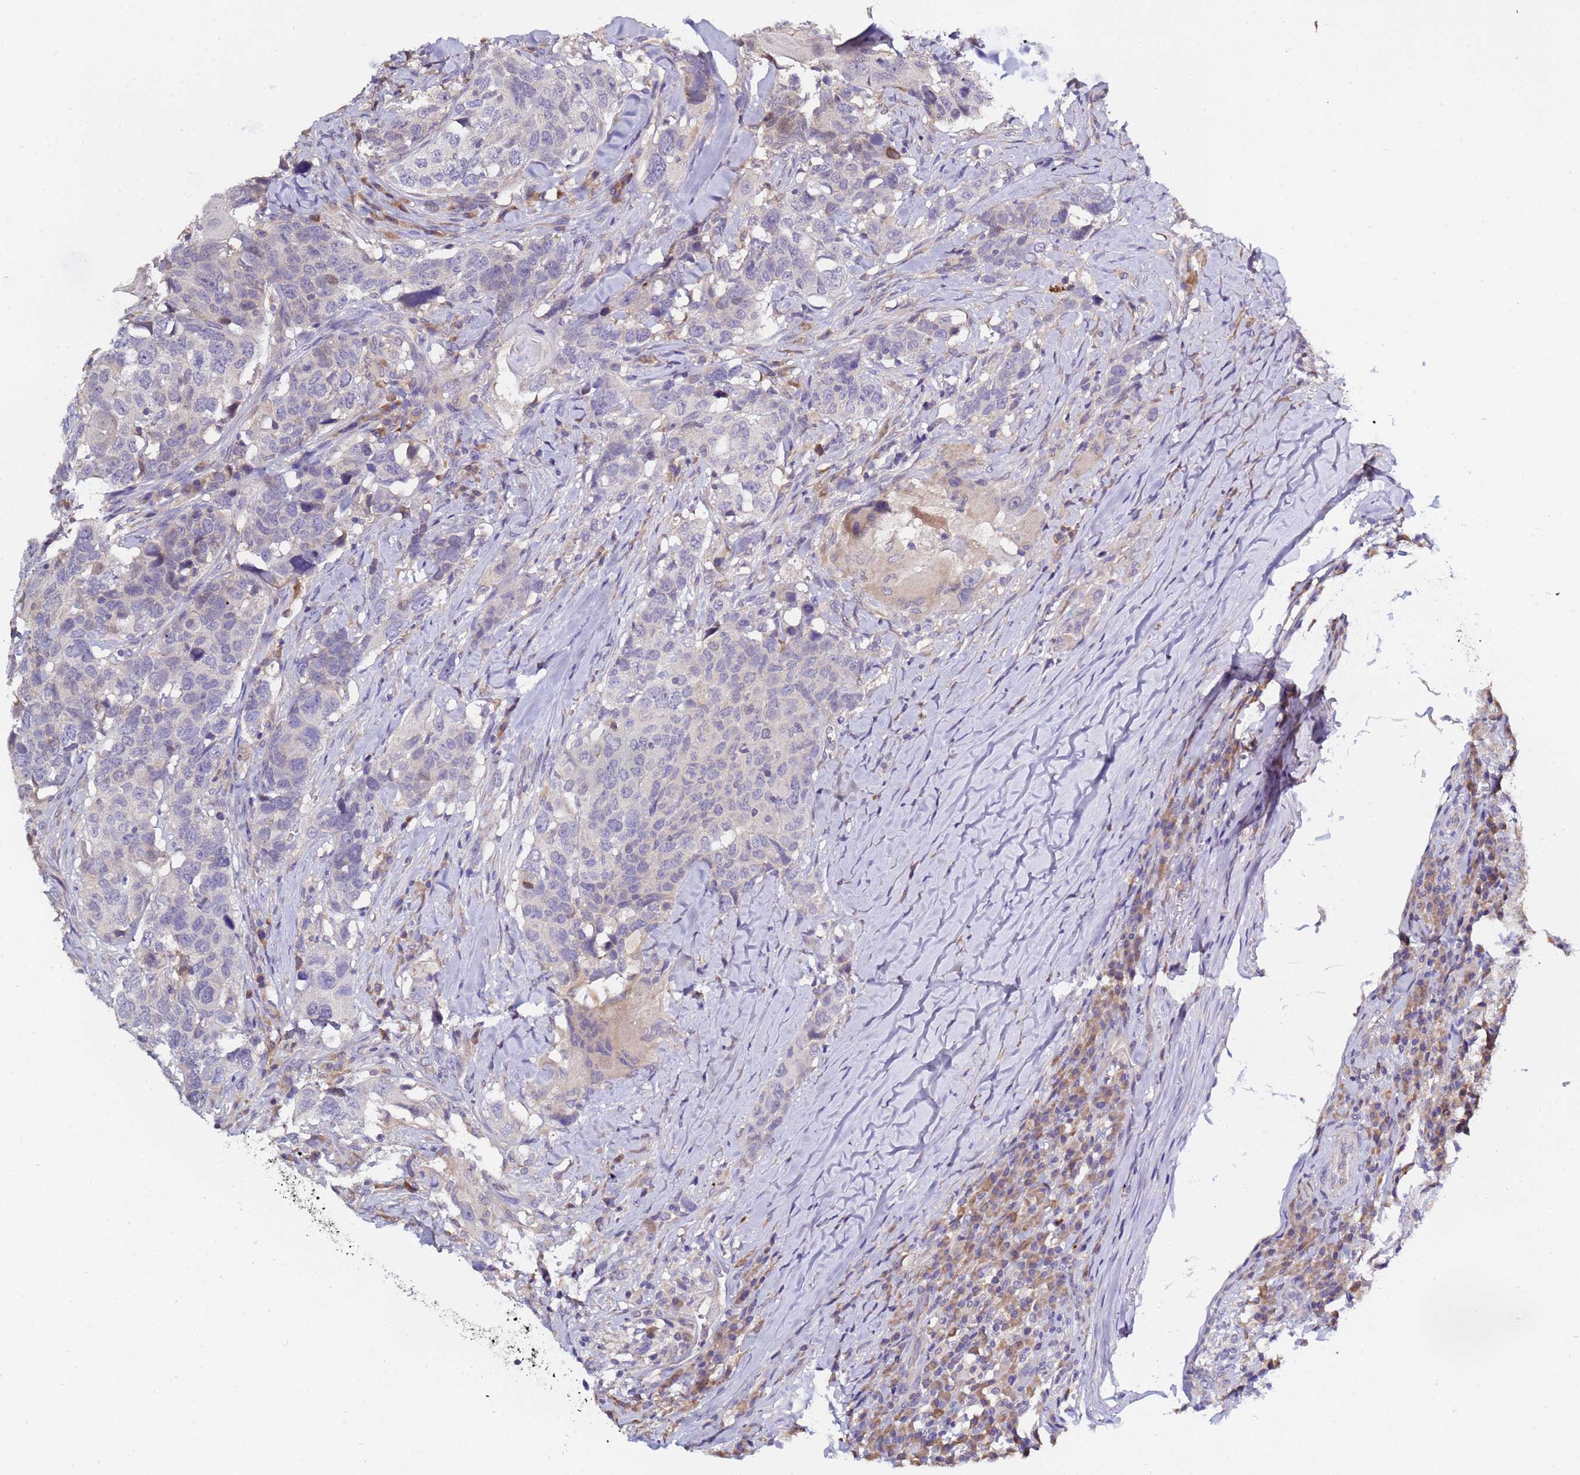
{"staining": {"intensity": "negative", "quantity": "none", "location": "none"}, "tissue": "head and neck cancer", "cell_type": "Tumor cells", "image_type": "cancer", "snomed": [{"axis": "morphology", "description": "Normal tissue, NOS"}, {"axis": "morphology", "description": "Squamous cell carcinoma, NOS"}, {"axis": "topography", "description": "Skeletal muscle"}, {"axis": "topography", "description": "Vascular tissue"}, {"axis": "topography", "description": "Peripheral nerve tissue"}, {"axis": "topography", "description": "Head-Neck"}], "caption": "Tumor cells are negative for protein expression in human squamous cell carcinoma (head and neck). (Immunohistochemistry (ihc), brightfield microscopy, high magnification).", "gene": "ELMOD2", "patient": {"sex": "male", "age": 66}}